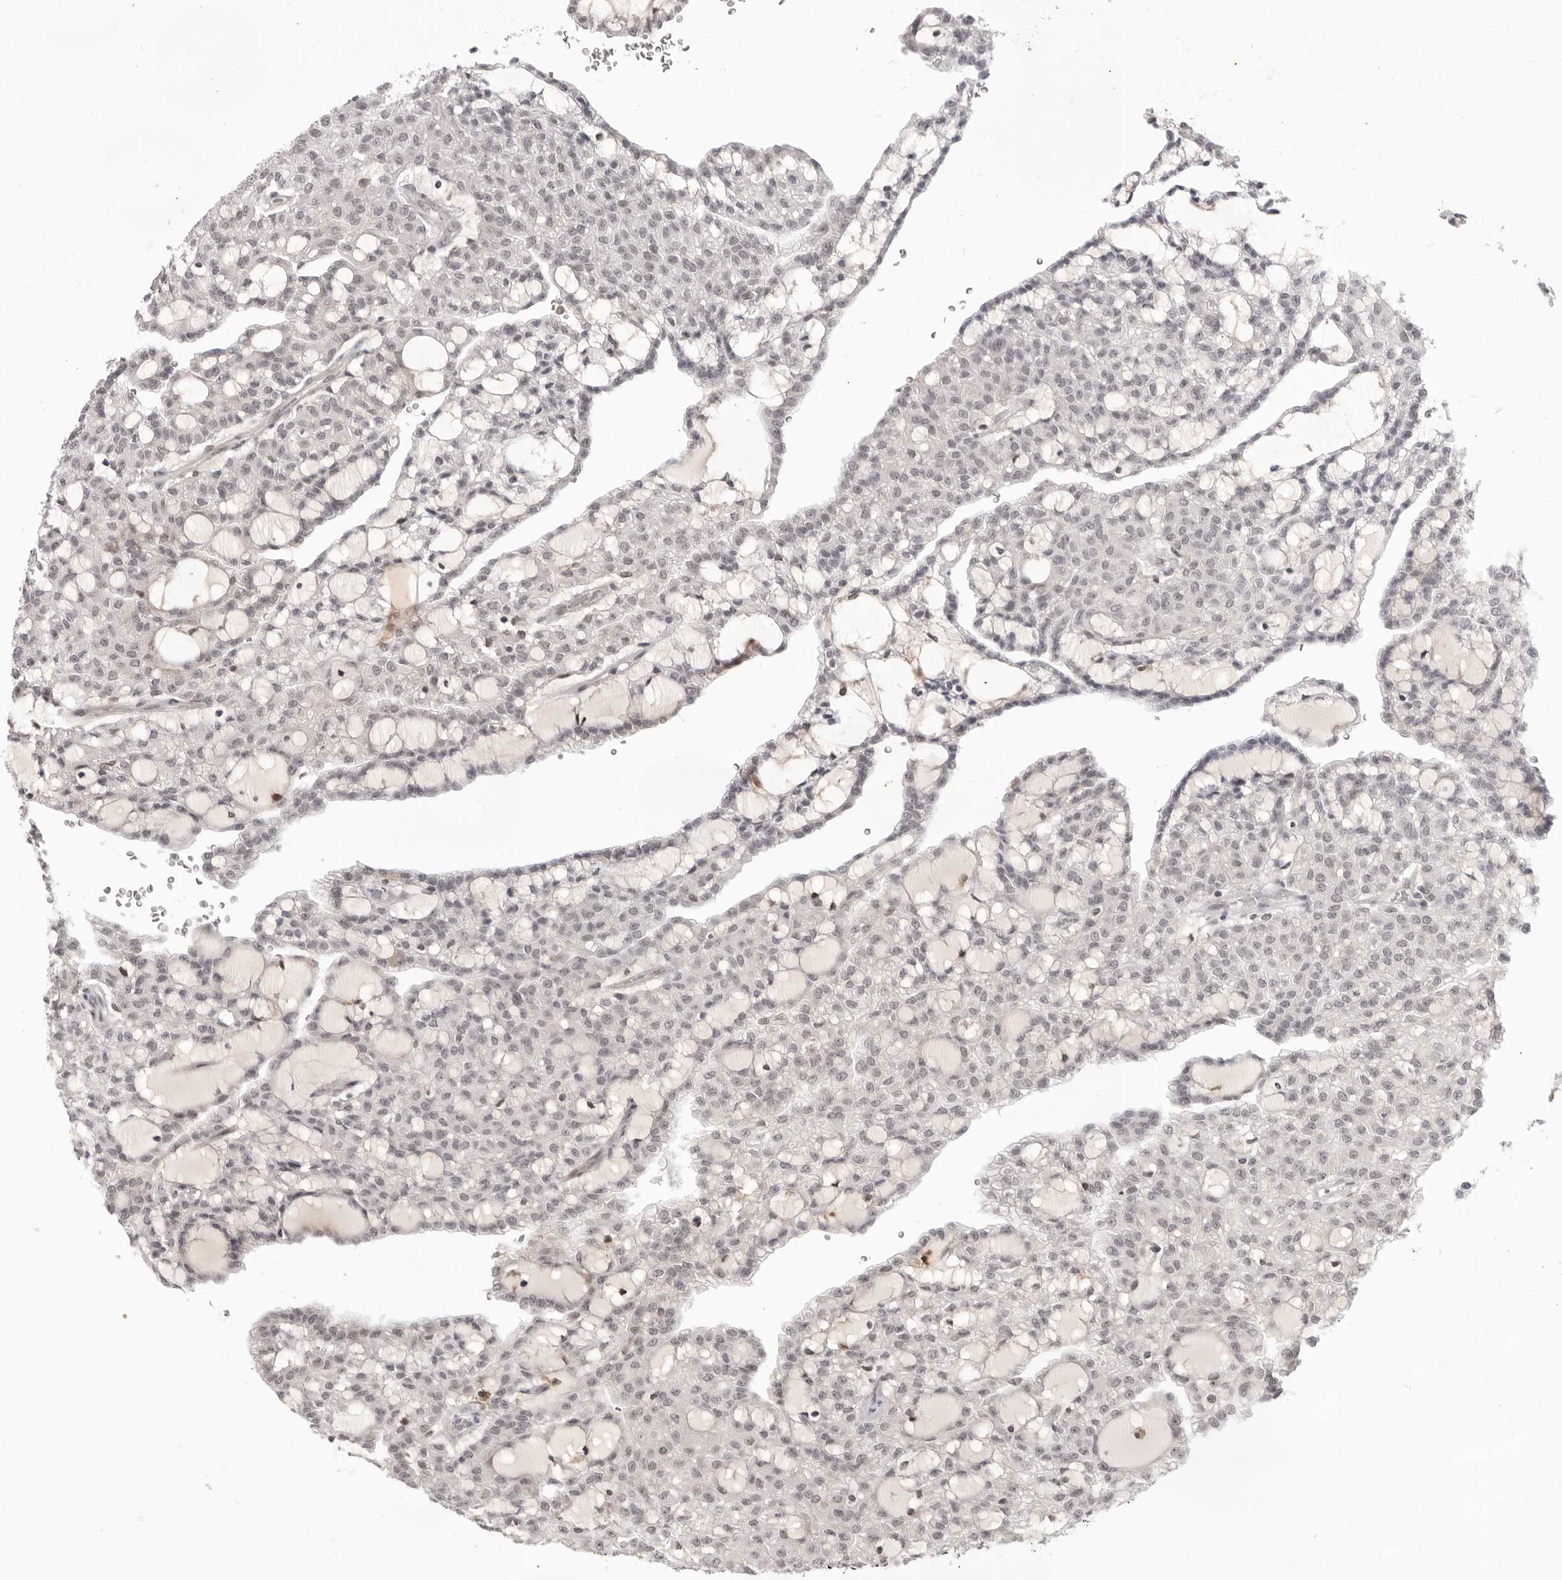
{"staining": {"intensity": "negative", "quantity": "none", "location": "none"}, "tissue": "renal cancer", "cell_type": "Tumor cells", "image_type": "cancer", "snomed": [{"axis": "morphology", "description": "Adenocarcinoma, NOS"}, {"axis": "topography", "description": "Kidney"}], "caption": "Photomicrograph shows no protein positivity in tumor cells of renal adenocarcinoma tissue. (DAB immunohistochemistry (IHC), high magnification).", "gene": "SRGAP2", "patient": {"sex": "male", "age": 63}}